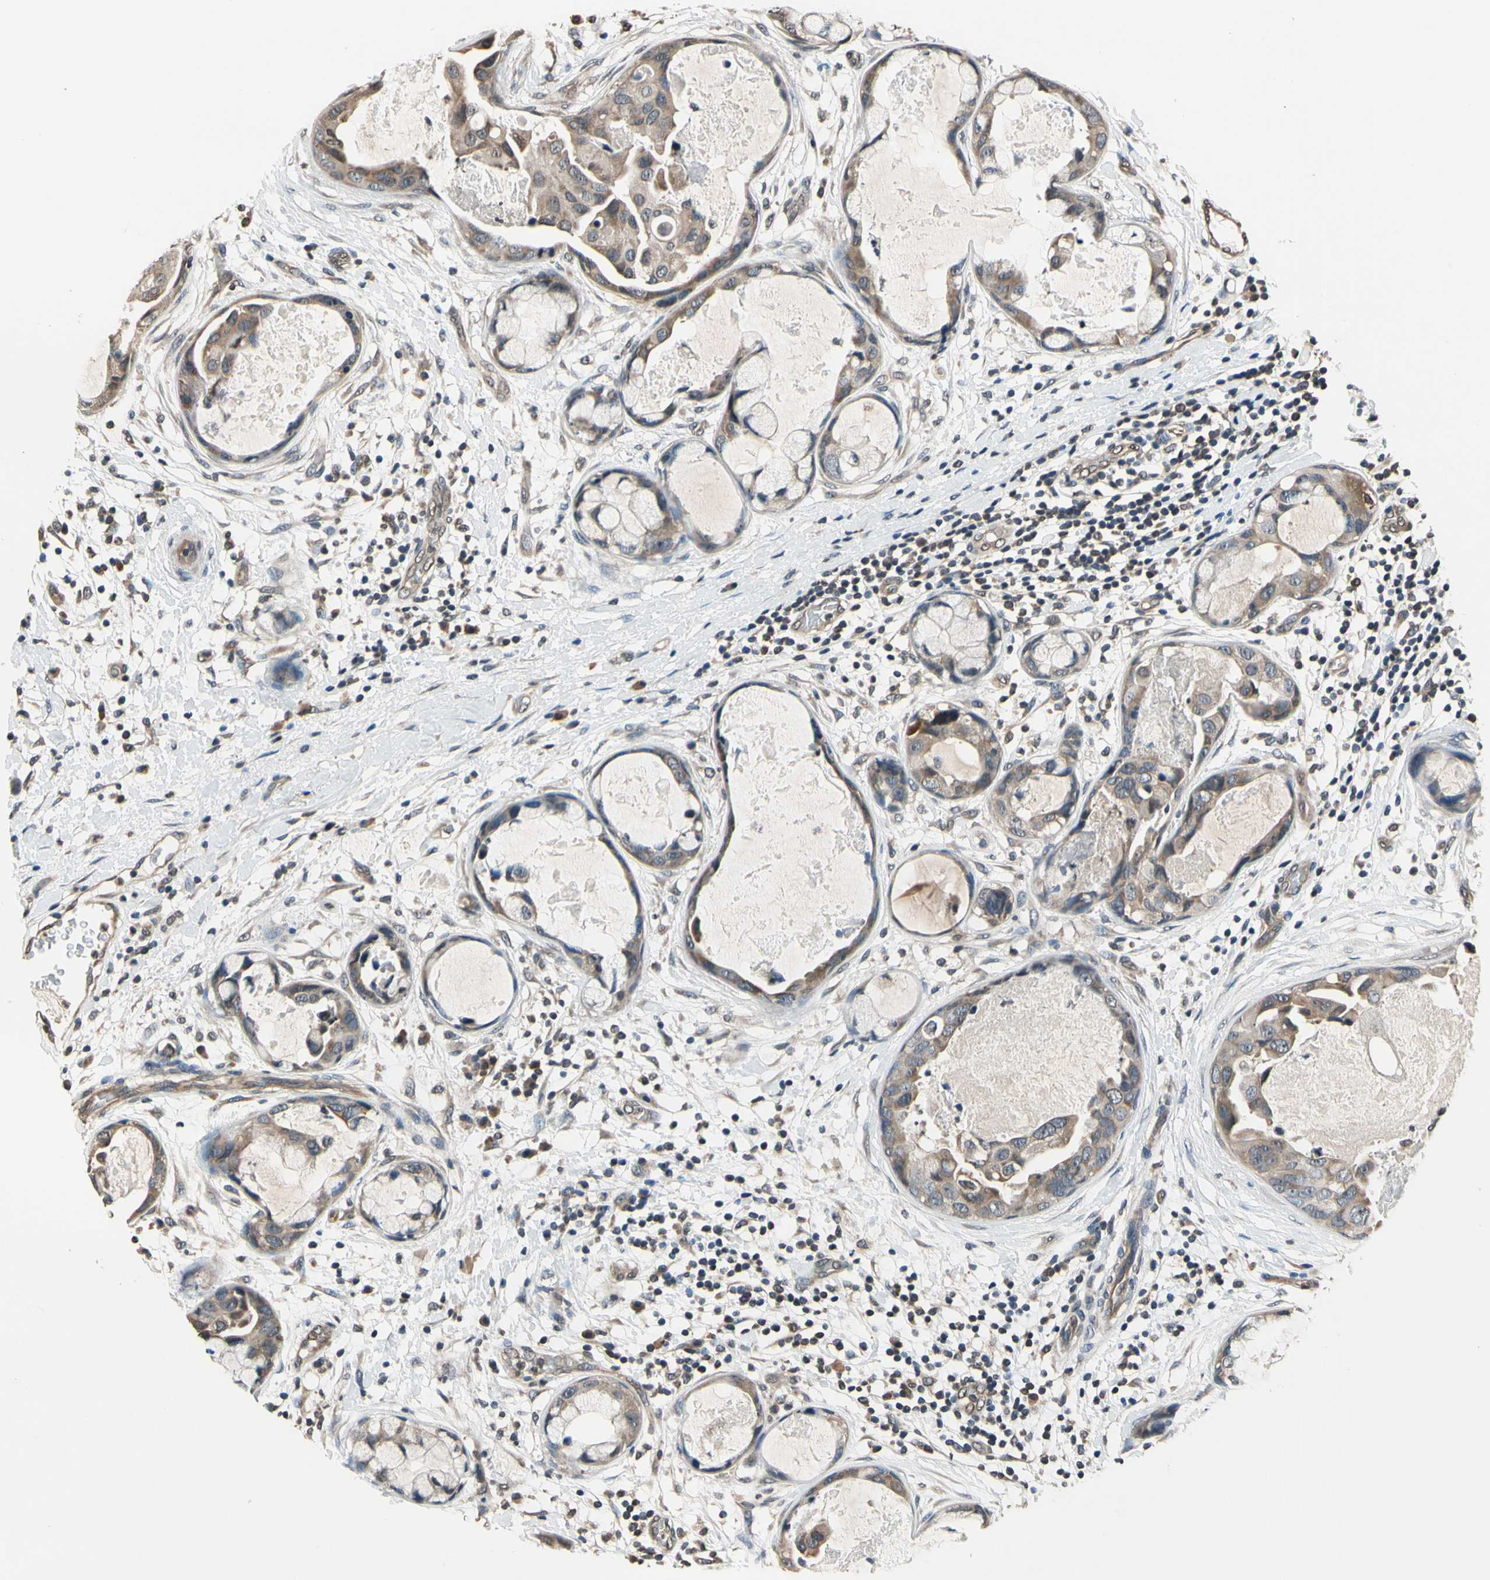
{"staining": {"intensity": "moderate", "quantity": ">75%", "location": "cytoplasmic/membranous"}, "tissue": "breast cancer", "cell_type": "Tumor cells", "image_type": "cancer", "snomed": [{"axis": "morphology", "description": "Duct carcinoma"}, {"axis": "topography", "description": "Breast"}], "caption": "Breast cancer was stained to show a protein in brown. There is medium levels of moderate cytoplasmic/membranous expression in approximately >75% of tumor cells.", "gene": "GCLC", "patient": {"sex": "female", "age": 40}}